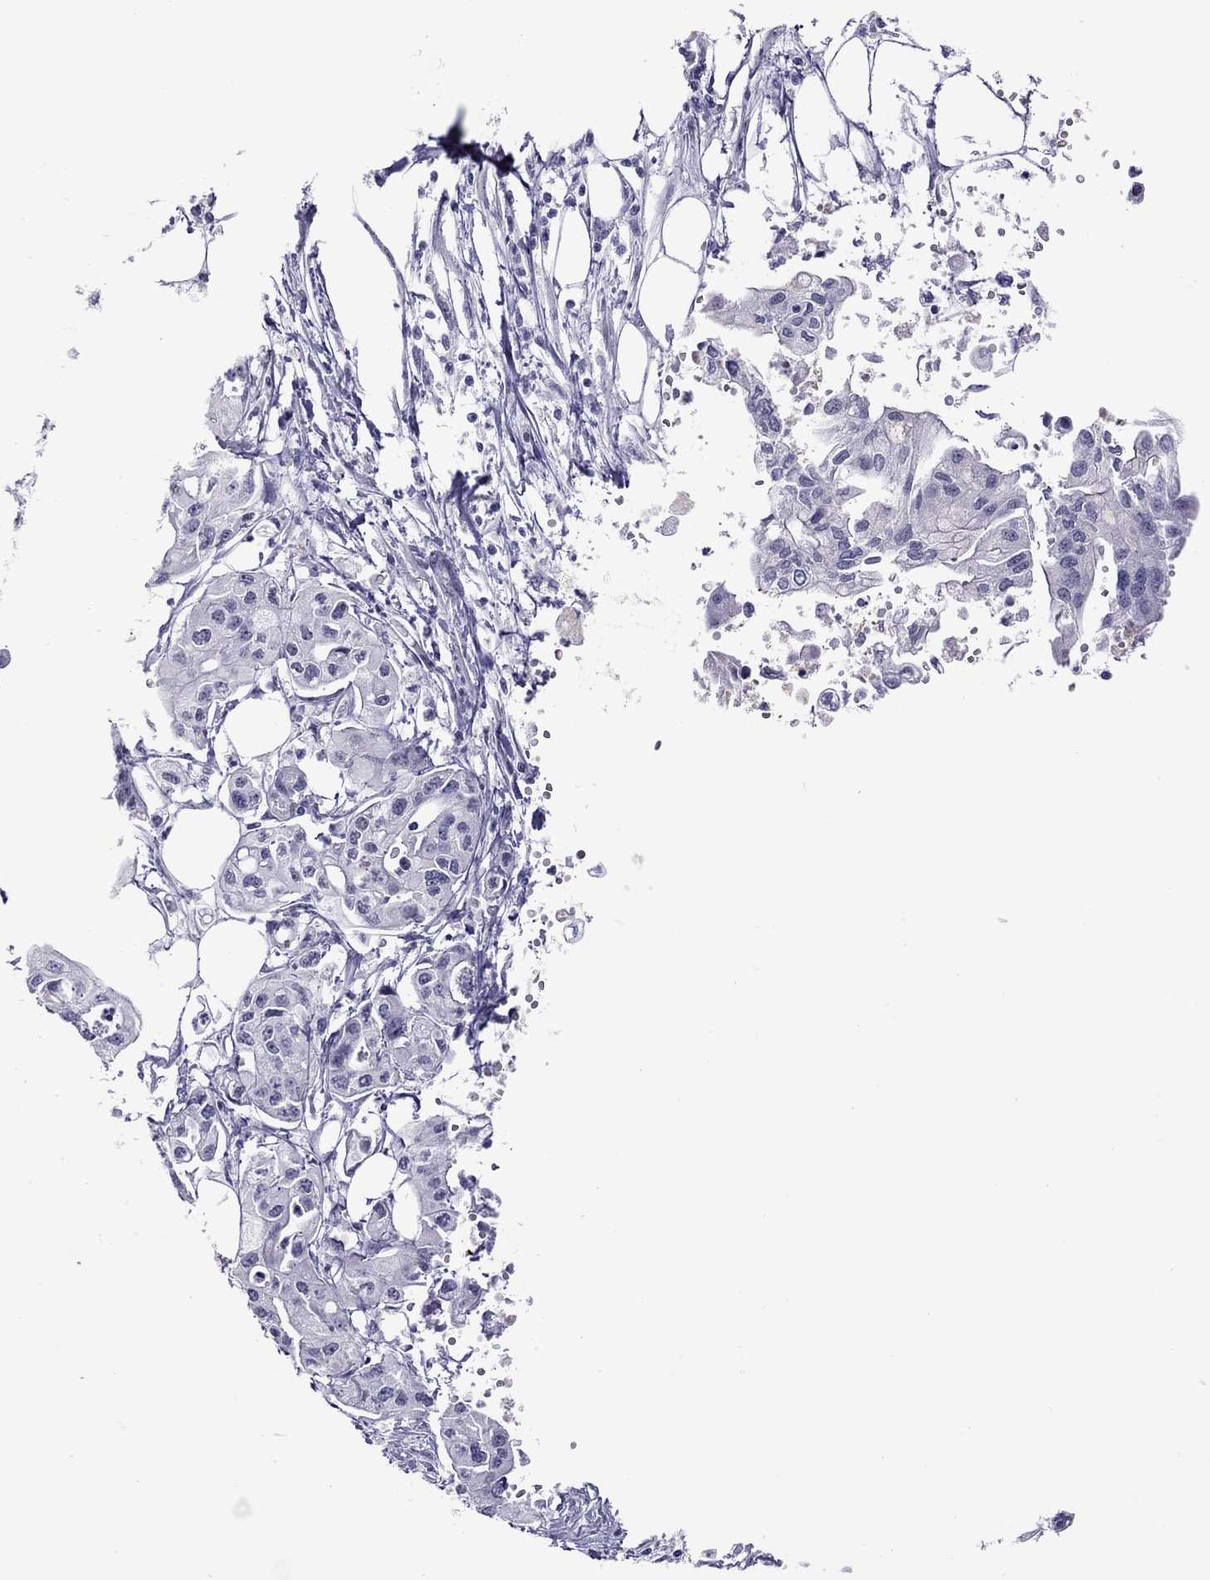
{"staining": {"intensity": "negative", "quantity": "none", "location": "none"}, "tissue": "pancreatic cancer", "cell_type": "Tumor cells", "image_type": "cancer", "snomed": [{"axis": "morphology", "description": "Adenocarcinoma, NOS"}, {"axis": "topography", "description": "Pancreas"}], "caption": "This is a micrograph of immunohistochemistry staining of adenocarcinoma (pancreatic), which shows no positivity in tumor cells. Brightfield microscopy of immunohistochemistry stained with DAB (brown) and hematoxylin (blue), captured at high magnification.", "gene": "CHRNB3", "patient": {"sex": "male", "age": 70}}